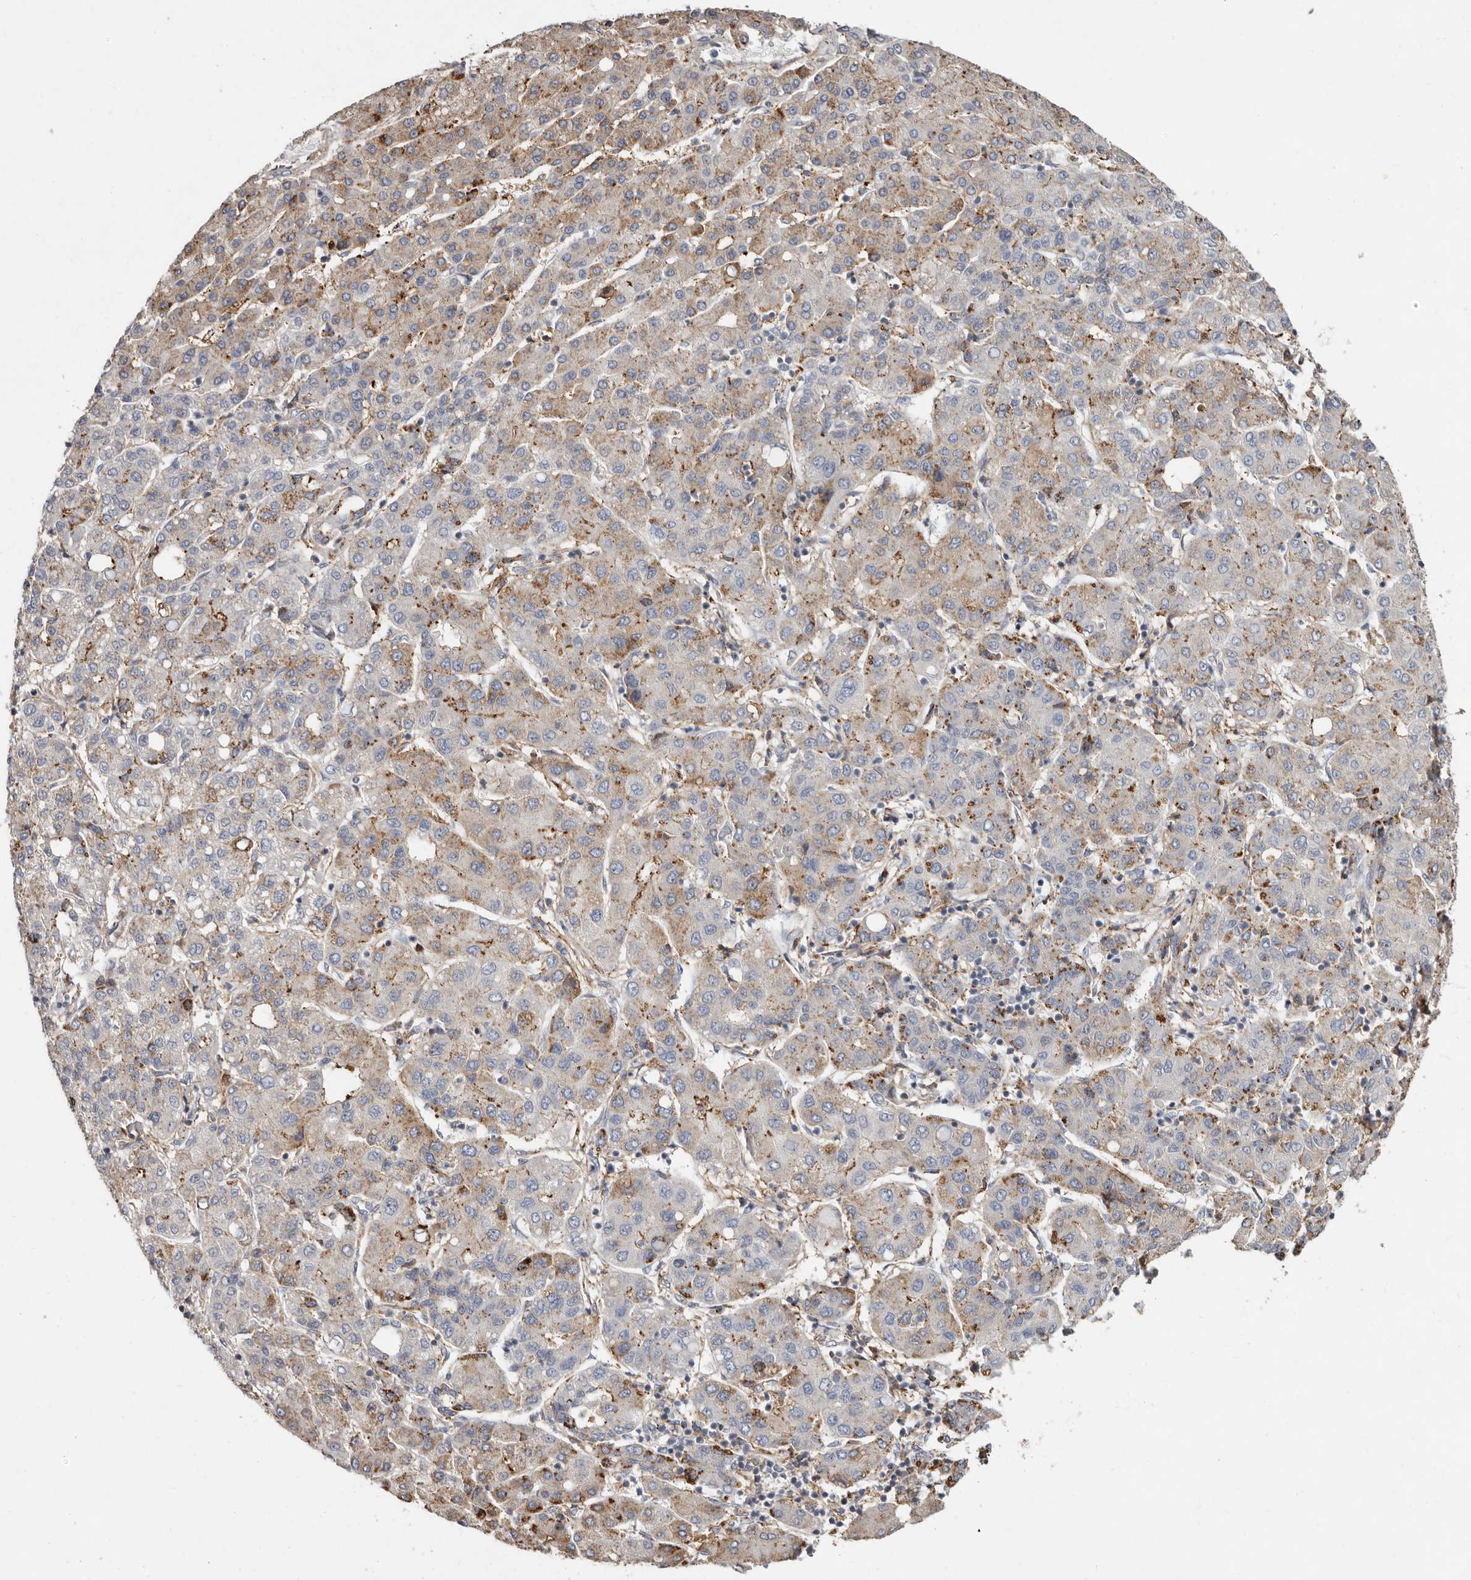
{"staining": {"intensity": "moderate", "quantity": ">75%", "location": "cytoplasmic/membranous"}, "tissue": "liver cancer", "cell_type": "Tumor cells", "image_type": "cancer", "snomed": [{"axis": "morphology", "description": "Carcinoma, Hepatocellular, NOS"}, {"axis": "topography", "description": "Liver"}], "caption": "Protein expression analysis of liver cancer shows moderate cytoplasmic/membranous staining in approximately >75% of tumor cells.", "gene": "KIF26B", "patient": {"sex": "male", "age": 65}}